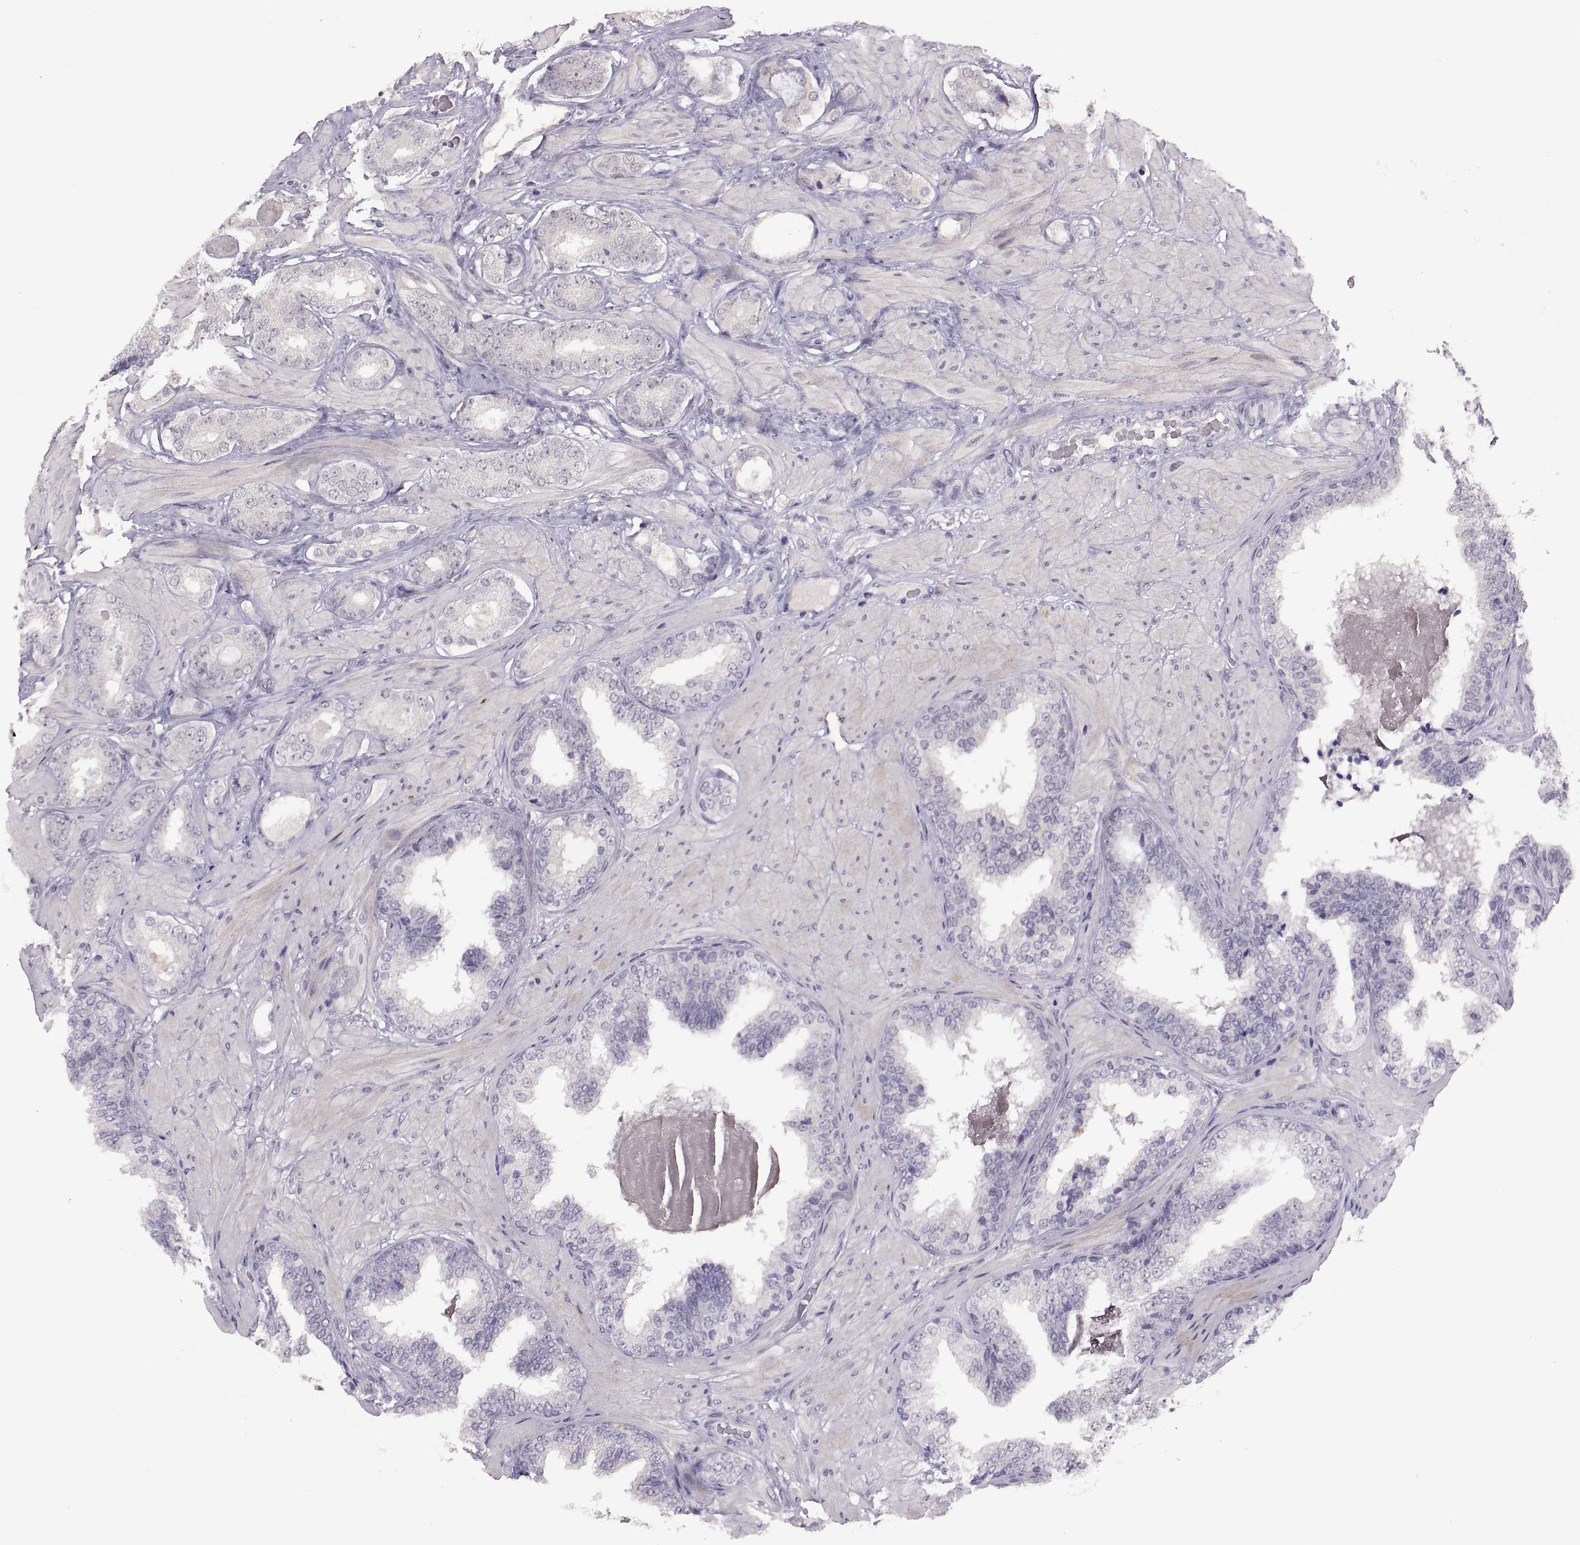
{"staining": {"intensity": "negative", "quantity": "none", "location": "none"}, "tissue": "prostate cancer", "cell_type": "Tumor cells", "image_type": "cancer", "snomed": [{"axis": "morphology", "description": "Adenocarcinoma, Low grade"}, {"axis": "topography", "description": "Prostate"}], "caption": "Immunohistochemical staining of human prostate cancer exhibits no significant expression in tumor cells.", "gene": "NEK2", "patient": {"sex": "male", "age": 60}}